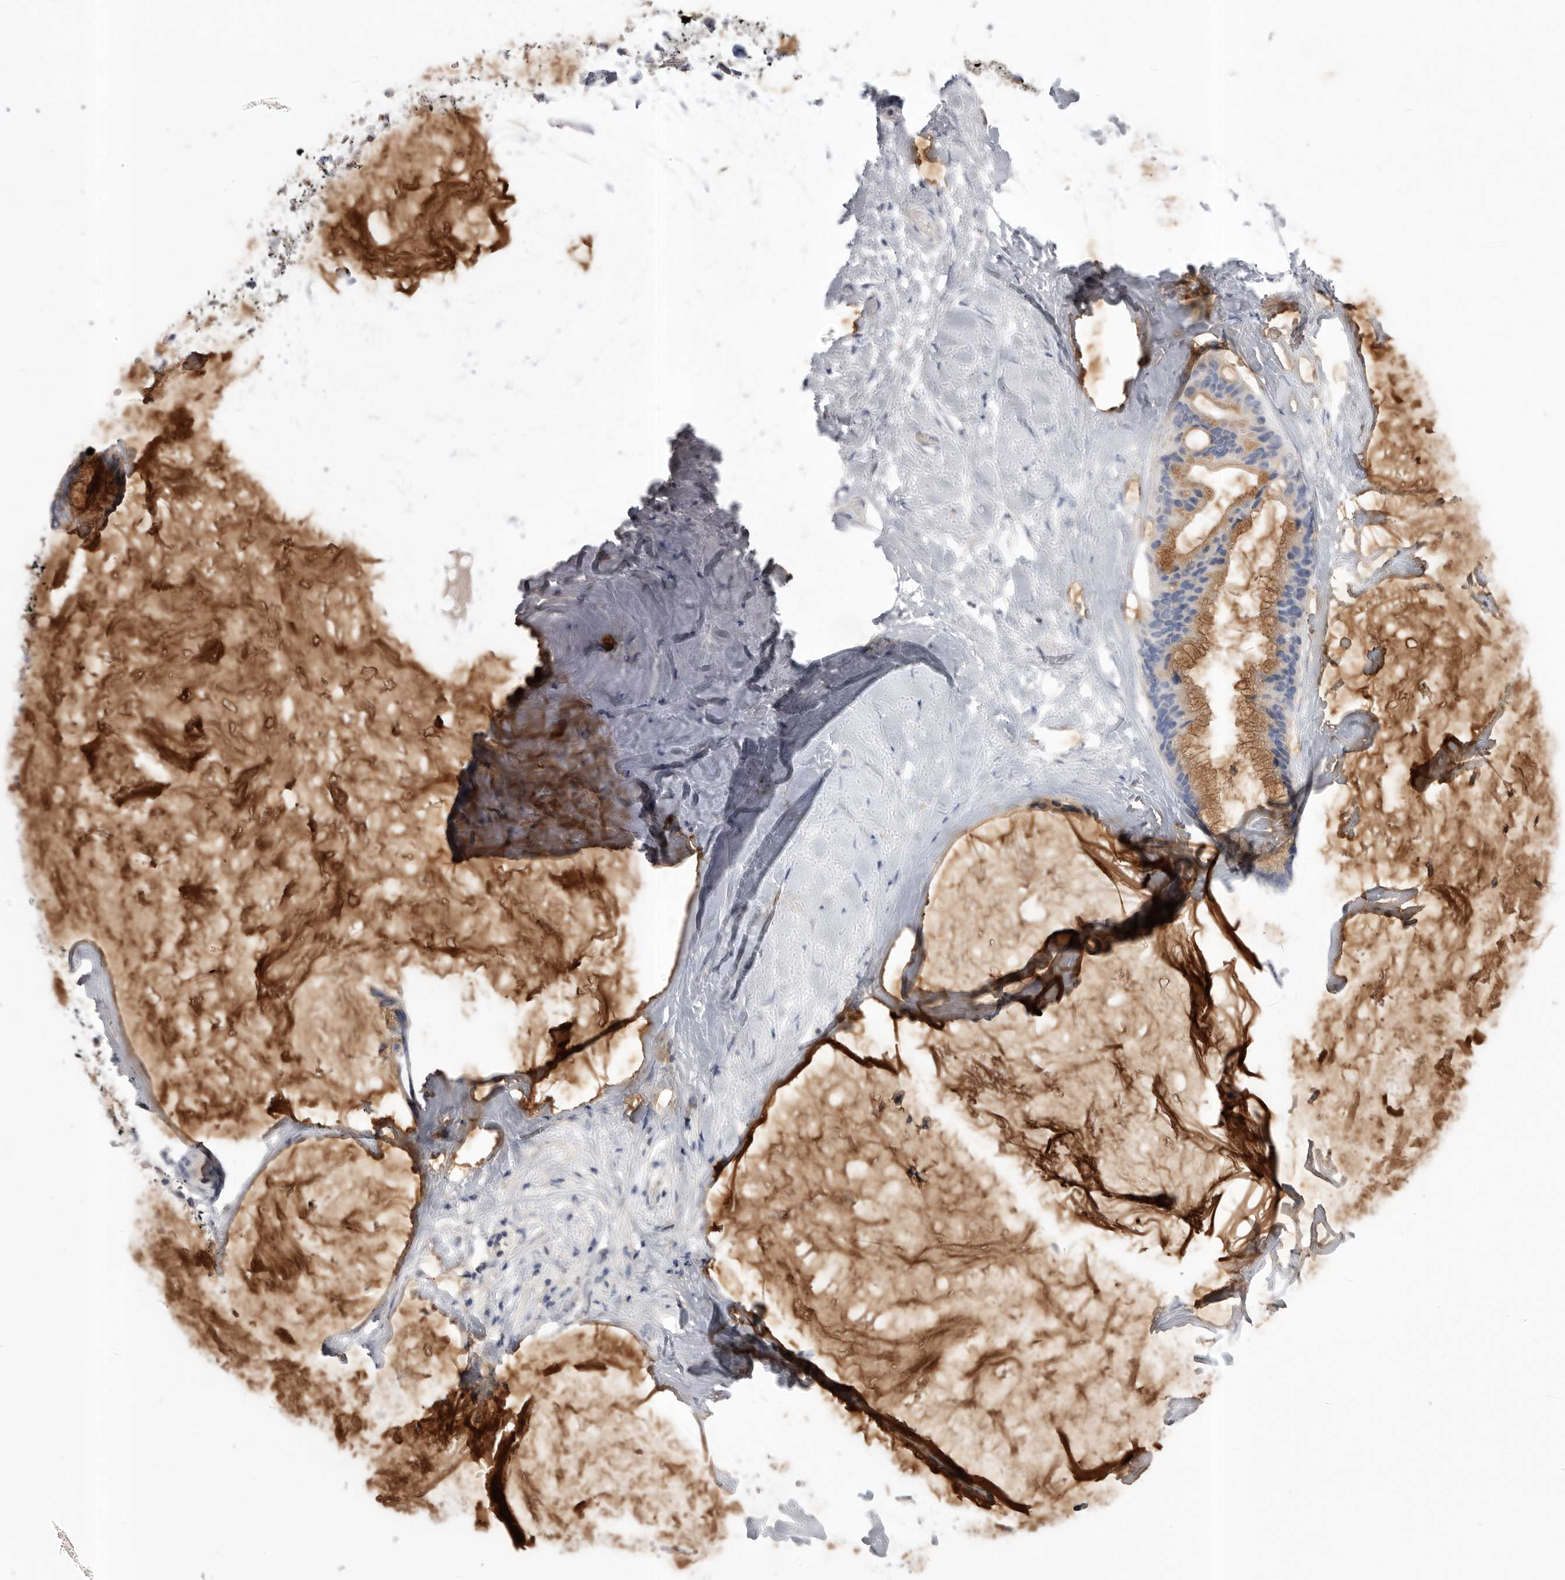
{"staining": {"intensity": "moderate", "quantity": ">75%", "location": "cytoplasmic/membranous"}, "tissue": "ovarian cancer", "cell_type": "Tumor cells", "image_type": "cancer", "snomed": [{"axis": "morphology", "description": "Cystadenocarcinoma, mucinous, NOS"}, {"axis": "topography", "description": "Ovary"}], "caption": "A medium amount of moderate cytoplasmic/membranous staining is appreciated in approximately >75% of tumor cells in ovarian mucinous cystadenocarcinoma tissue.", "gene": "CCDC126", "patient": {"sex": "female", "age": 39}}